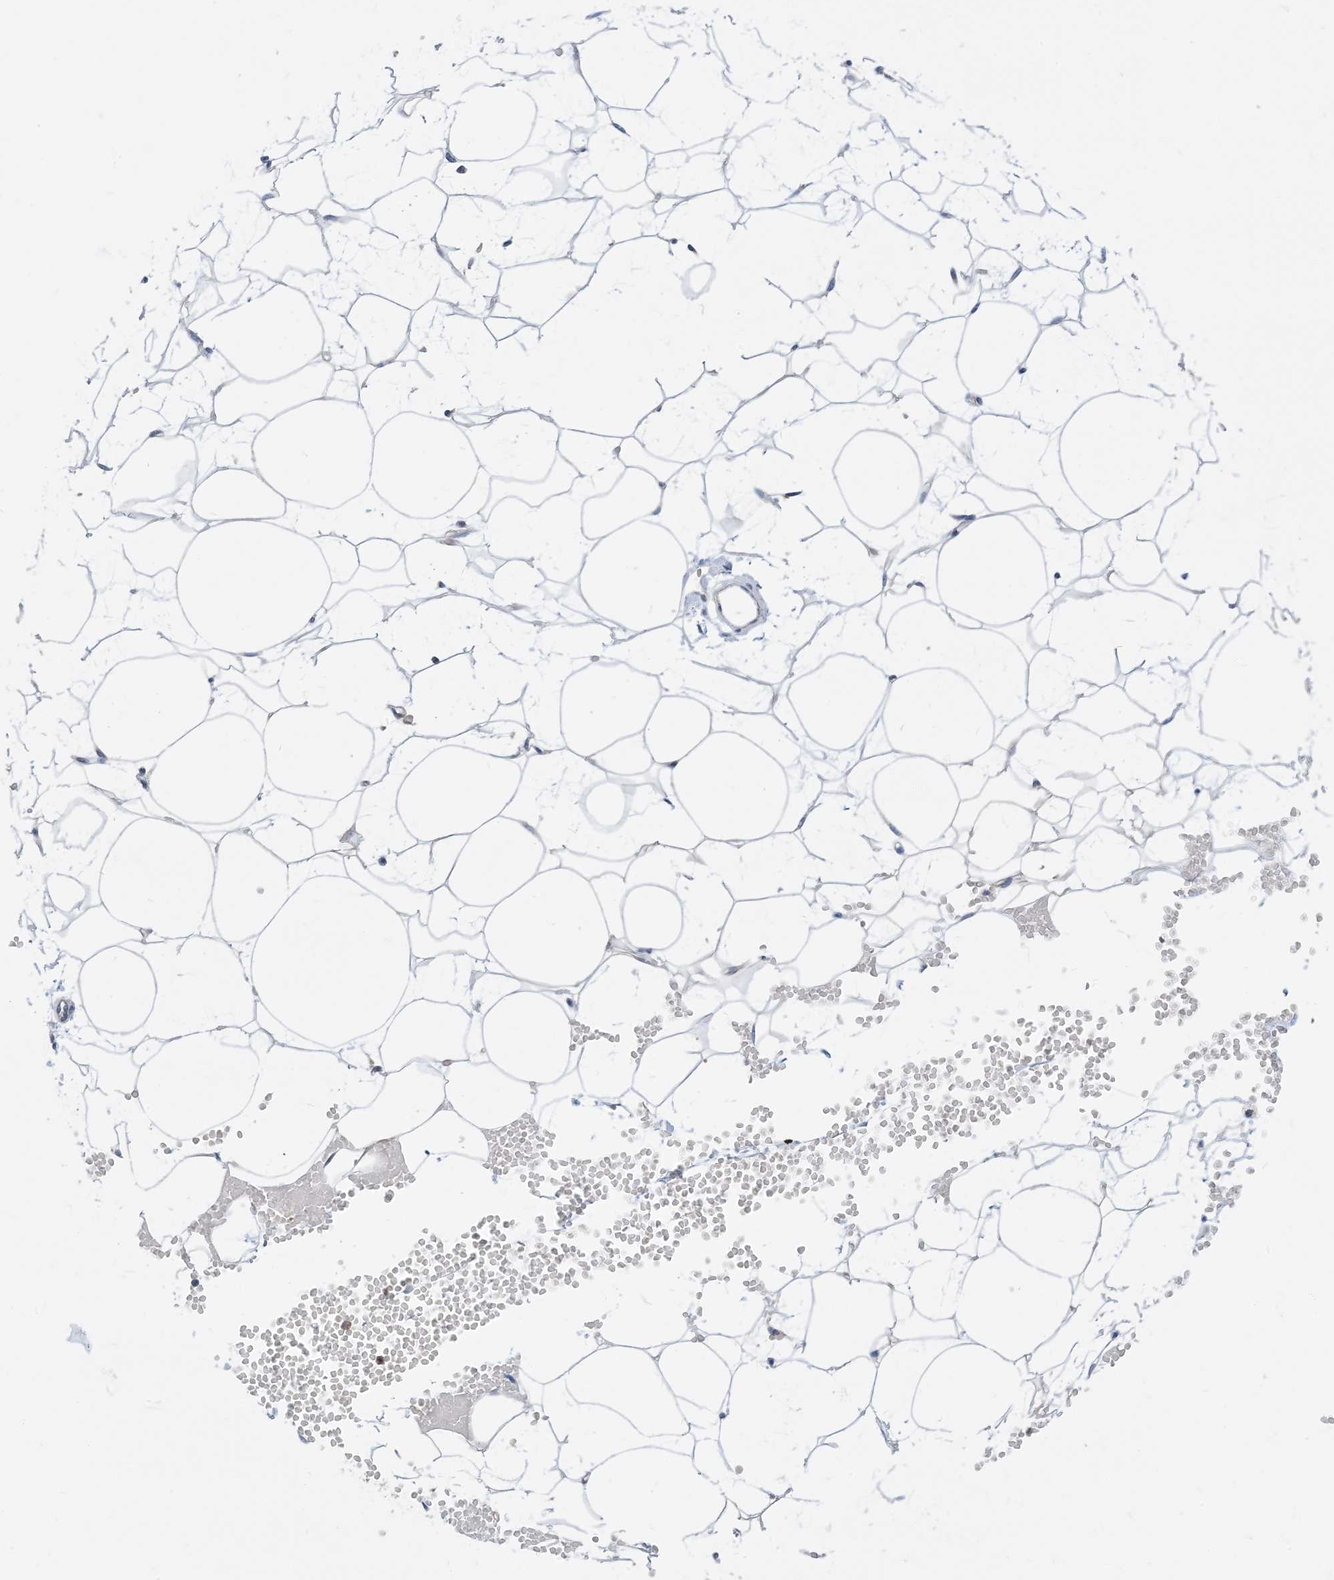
{"staining": {"intensity": "weak", "quantity": ">75%", "location": "cytoplasmic/membranous"}, "tissue": "adipose tissue", "cell_type": "Adipocytes", "image_type": "normal", "snomed": [{"axis": "morphology", "description": "Normal tissue, NOS"}, {"axis": "topography", "description": "Breast"}], "caption": "Immunohistochemistry micrograph of unremarkable adipose tissue: adipose tissue stained using immunohistochemistry reveals low levels of weak protein expression localized specifically in the cytoplasmic/membranous of adipocytes, appearing as a cytoplasmic/membranous brown color.", "gene": "DYNC1LI1", "patient": {"sex": "female", "age": 23}}